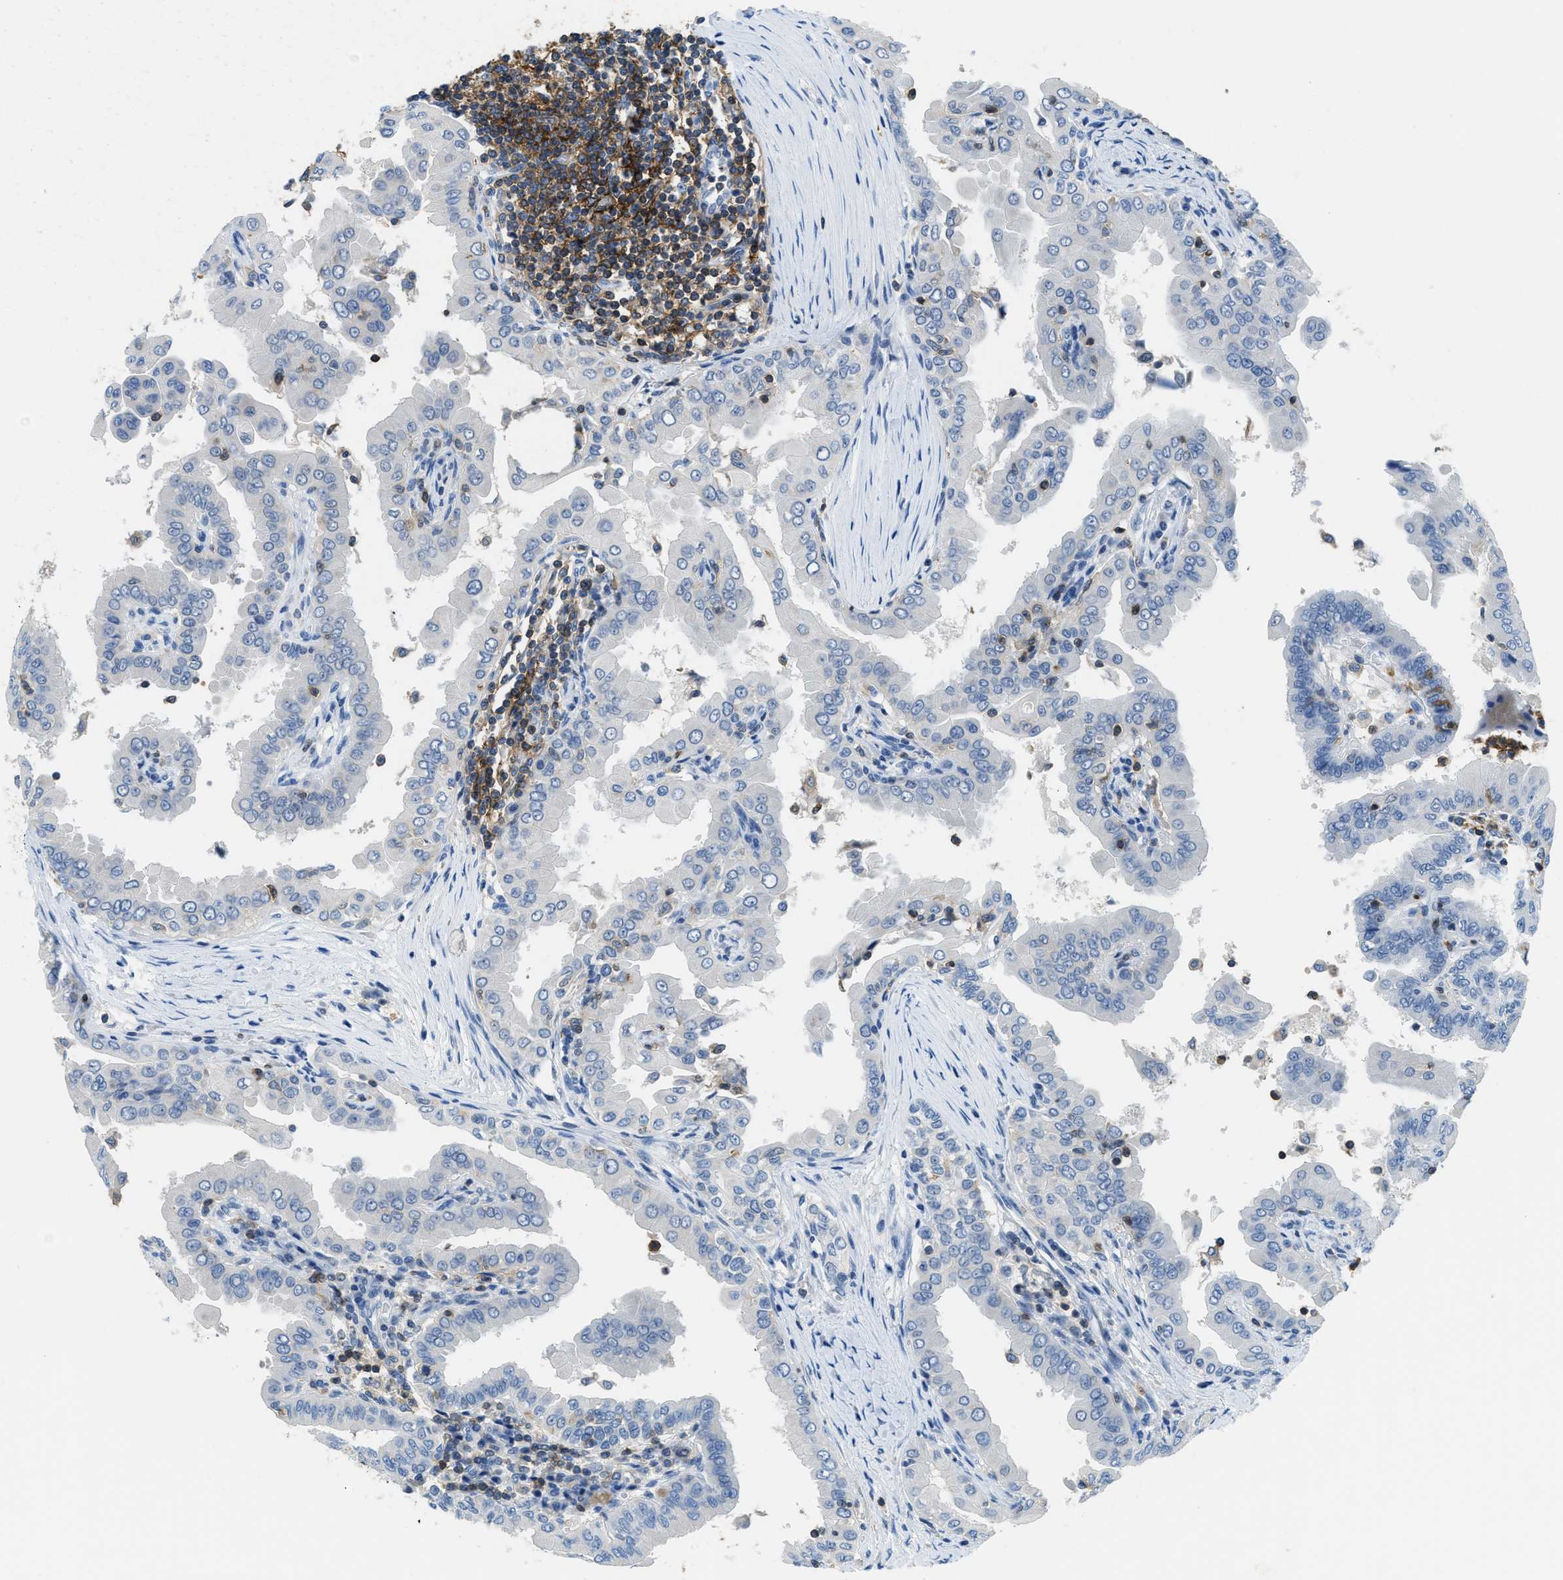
{"staining": {"intensity": "negative", "quantity": "none", "location": "none"}, "tissue": "thyroid cancer", "cell_type": "Tumor cells", "image_type": "cancer", "snomed": [{"axis": "morphology", "description": "Papillary adenocarcinoma, NOS"}, {"axis": "topography", "description": "Thyroid gland"}], "caption": "Tumor cells are negative for protein expression in human thyroid cancer.", "gene": "FAM151A", "patient": {"sex": "male", "age": 33}}